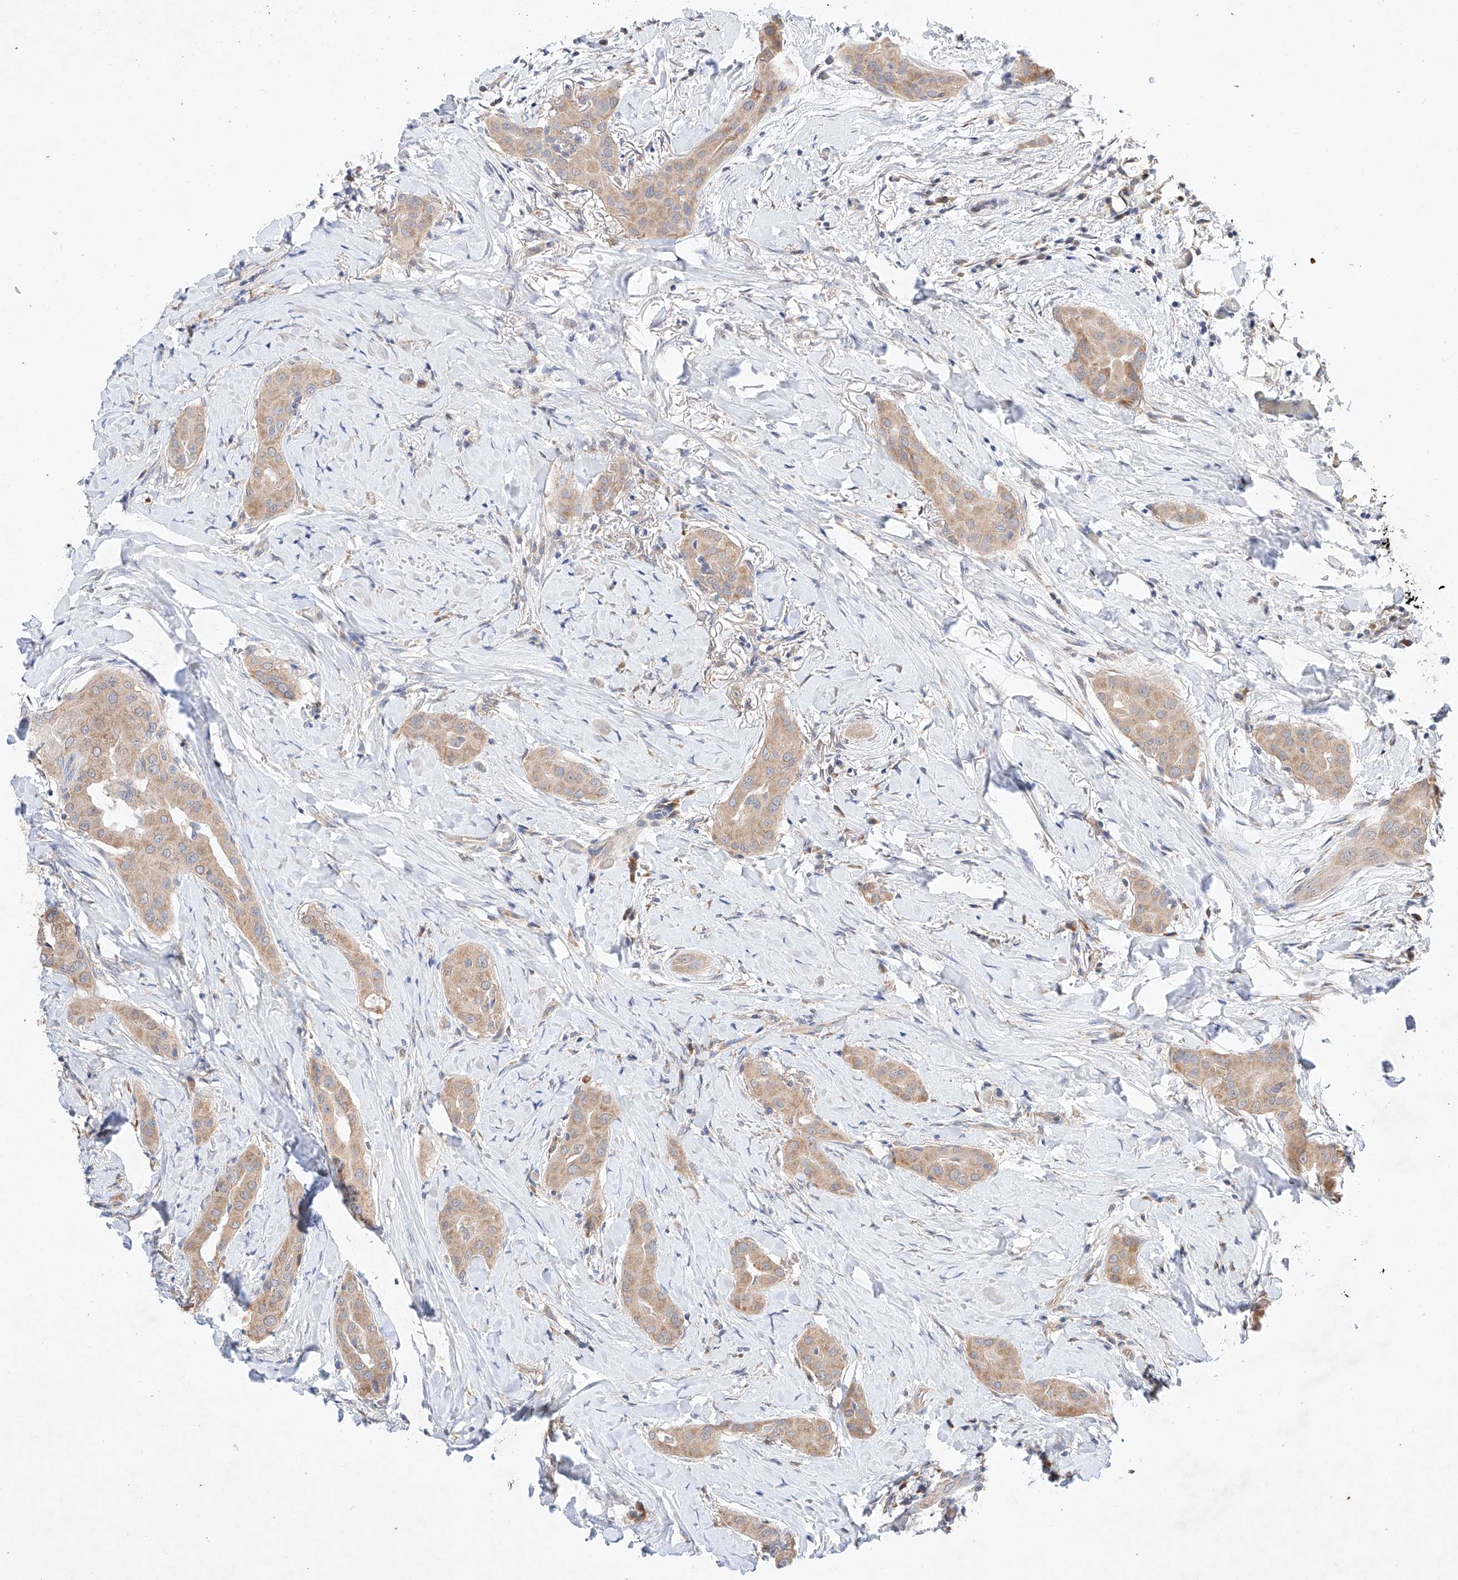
{"staining": {"intensity": "moderate", "quantity": ">75%", "location": "cytoplasmic/membranous"}, "tissue": "thyroid cancer", "cell_type": "Tumor cells", "image_type": "cancer", "snomed": [{"axis": "morphology", "description": "Papillary adenocarcinoma, NOS"}, {"axis": "topography", "description": "Thyroid gland"}], "caption": "Immunohistochemistry (IHC) micrograph of thyroid papillary adenocarcinoma stained for a protein (brown), which exhibits medium levels of moderate cytoplasmic/membranous positivity in about >75% of tumor cells.", "gene": "C6orf118", "patient": {"sex": "male", "age": 33}}